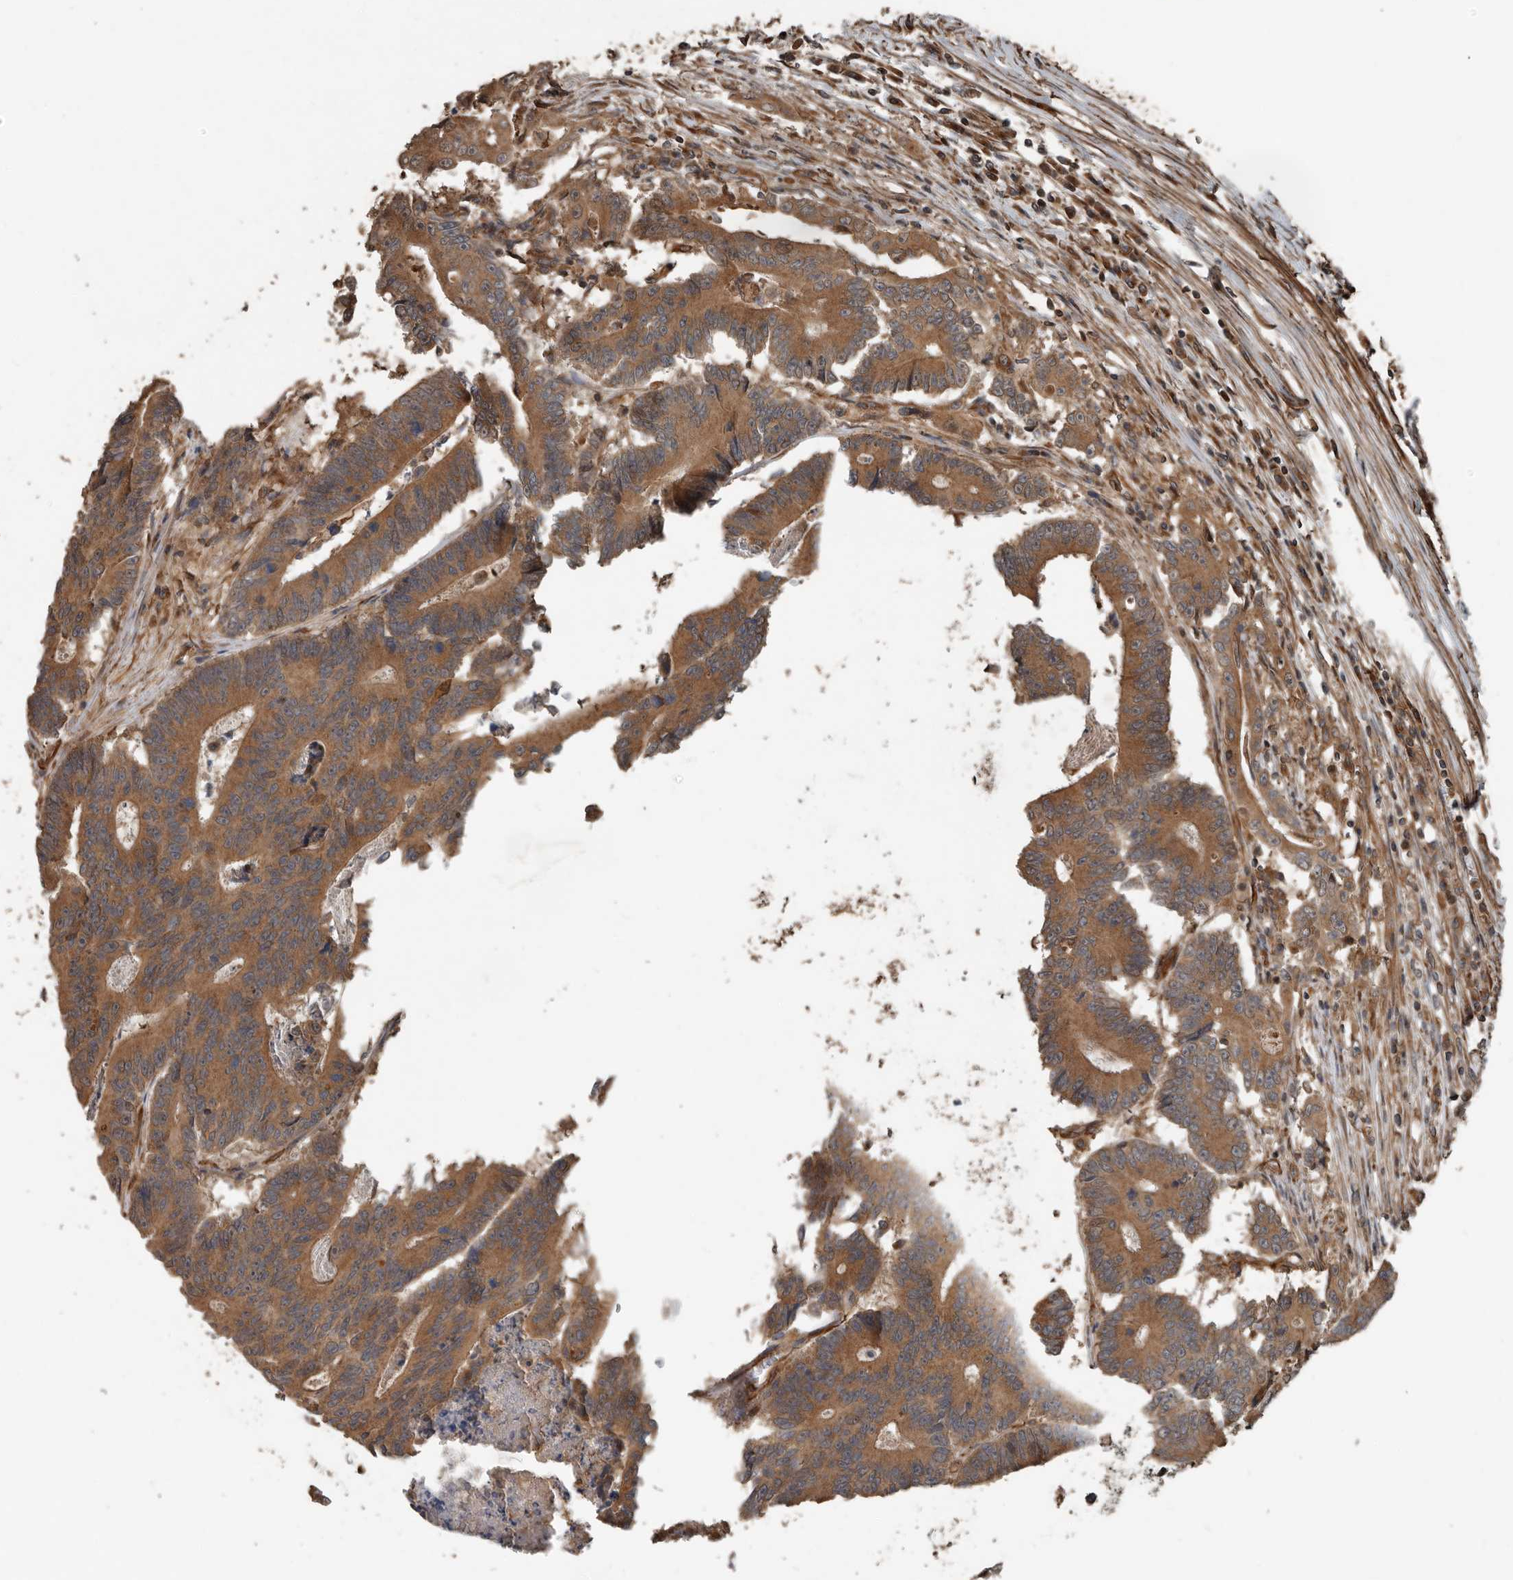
{"staining": {"intensity": "moderate", "quantity": ">75%", "location": "cytoplasmic/membranous"}, "tissue": "colorectal cancer", "cell_type": "Tumor cells", "image_type": "cancer", "snomed": [{"axis": "morphology", "description": "Adenocarcinoma, NOS"}, {"axis": "topography", "description": "Colon"}], "caption": "The immunohistochemical stain labels moderate cytoplasmic/membranous expression in tumor cells of colorectal cancer tissue.", "gene": "YOD1", "patient": {"sex": "male", "age": 83}}